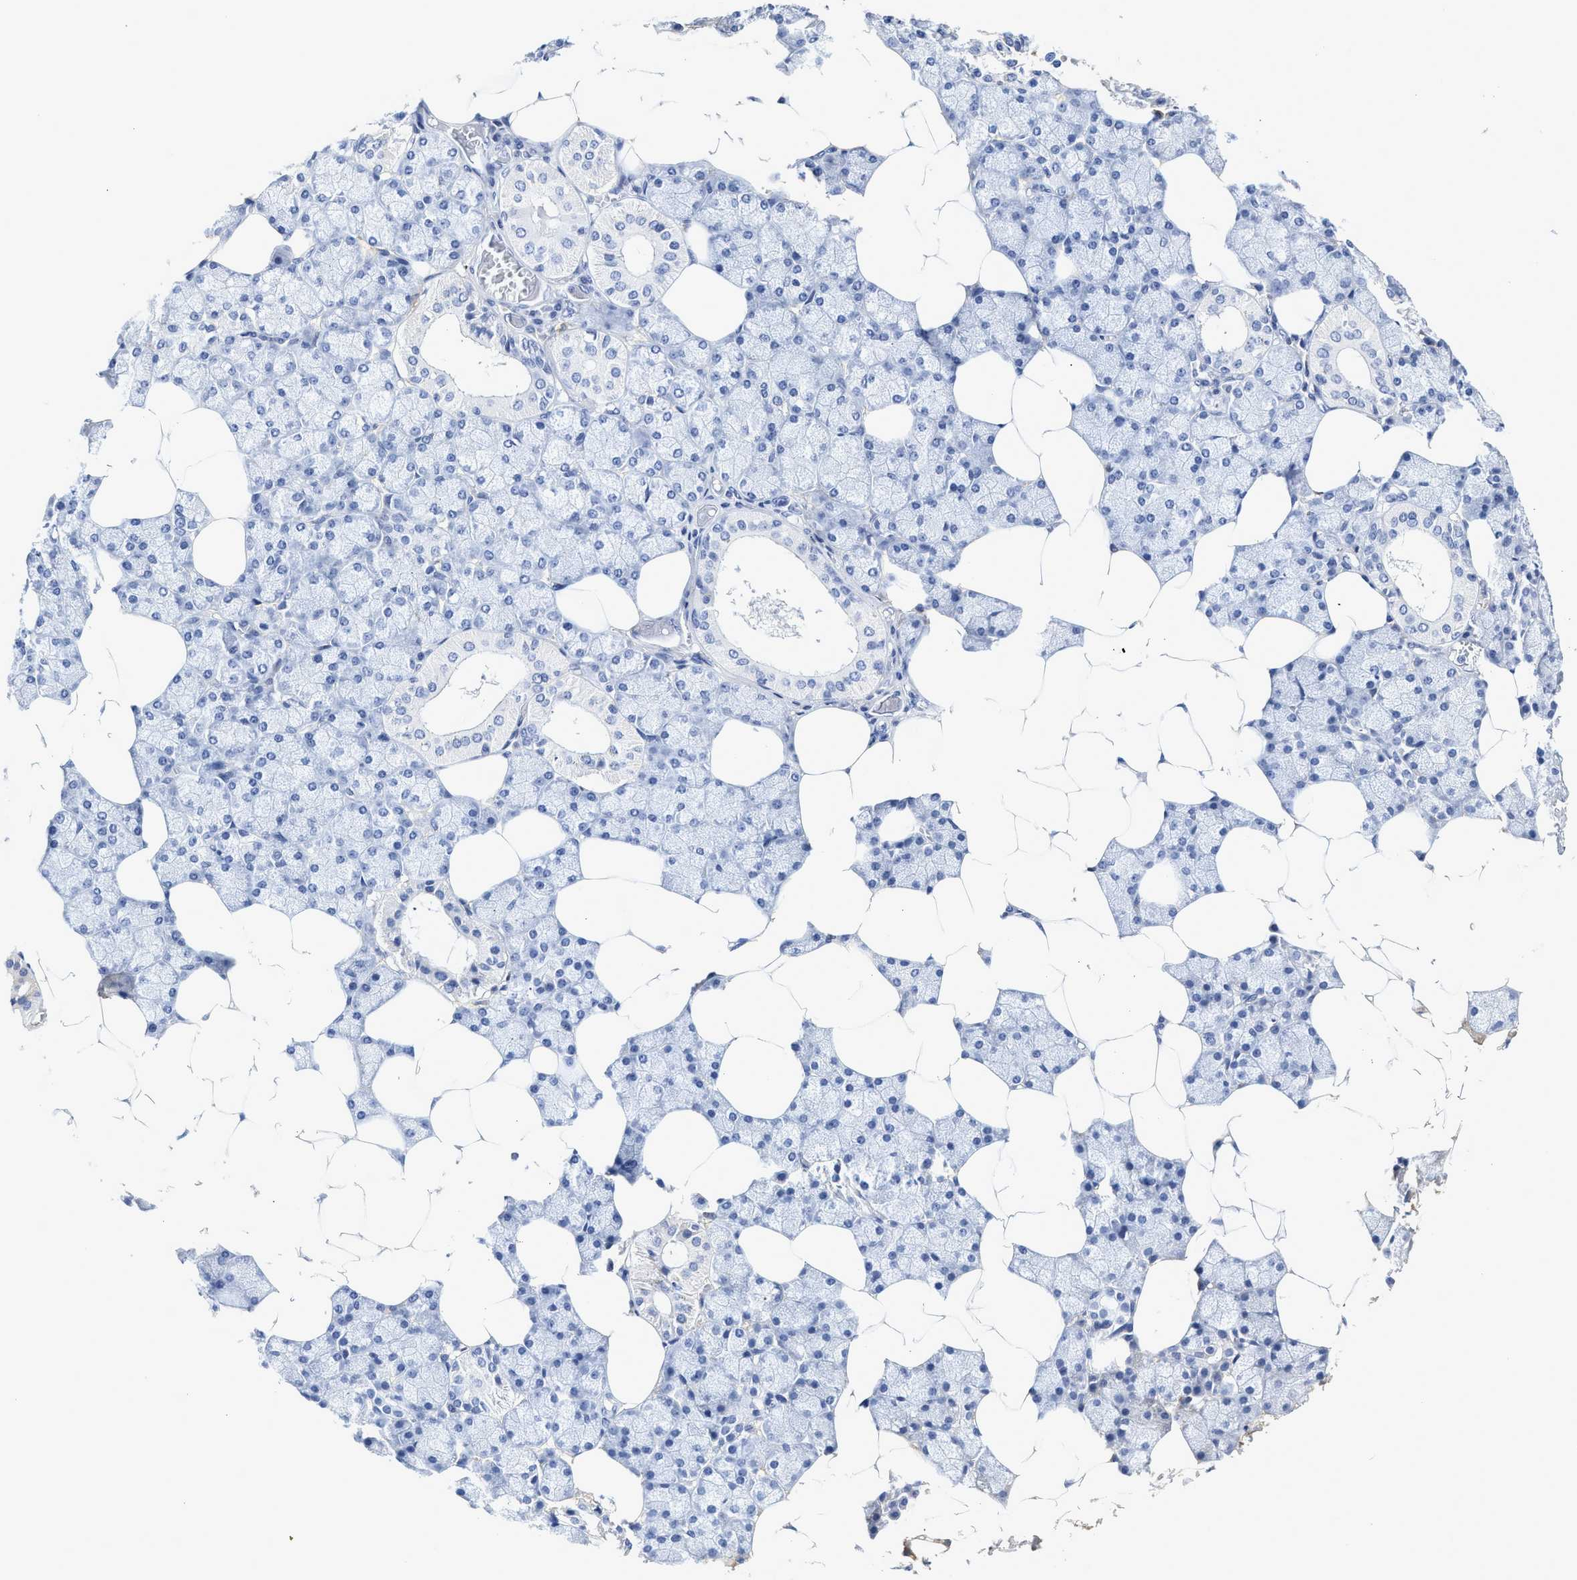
{"staining": {"intensity": "negative", "quantity": "none", "location": "none"}, "tissue": "salivary gland", "cell_type": "Glandular cells", "image_type": "normal", "snomed": [{"axis": "morphology", "description": "Normal tissue, NOS"}, {"axis": "topography", "description": "Salivary gland"}], "caption": "Glandular cells show no significant positivity in benign salivary gland.", "gene": "C2", "patient": {"sex": "male", "age": 62}}